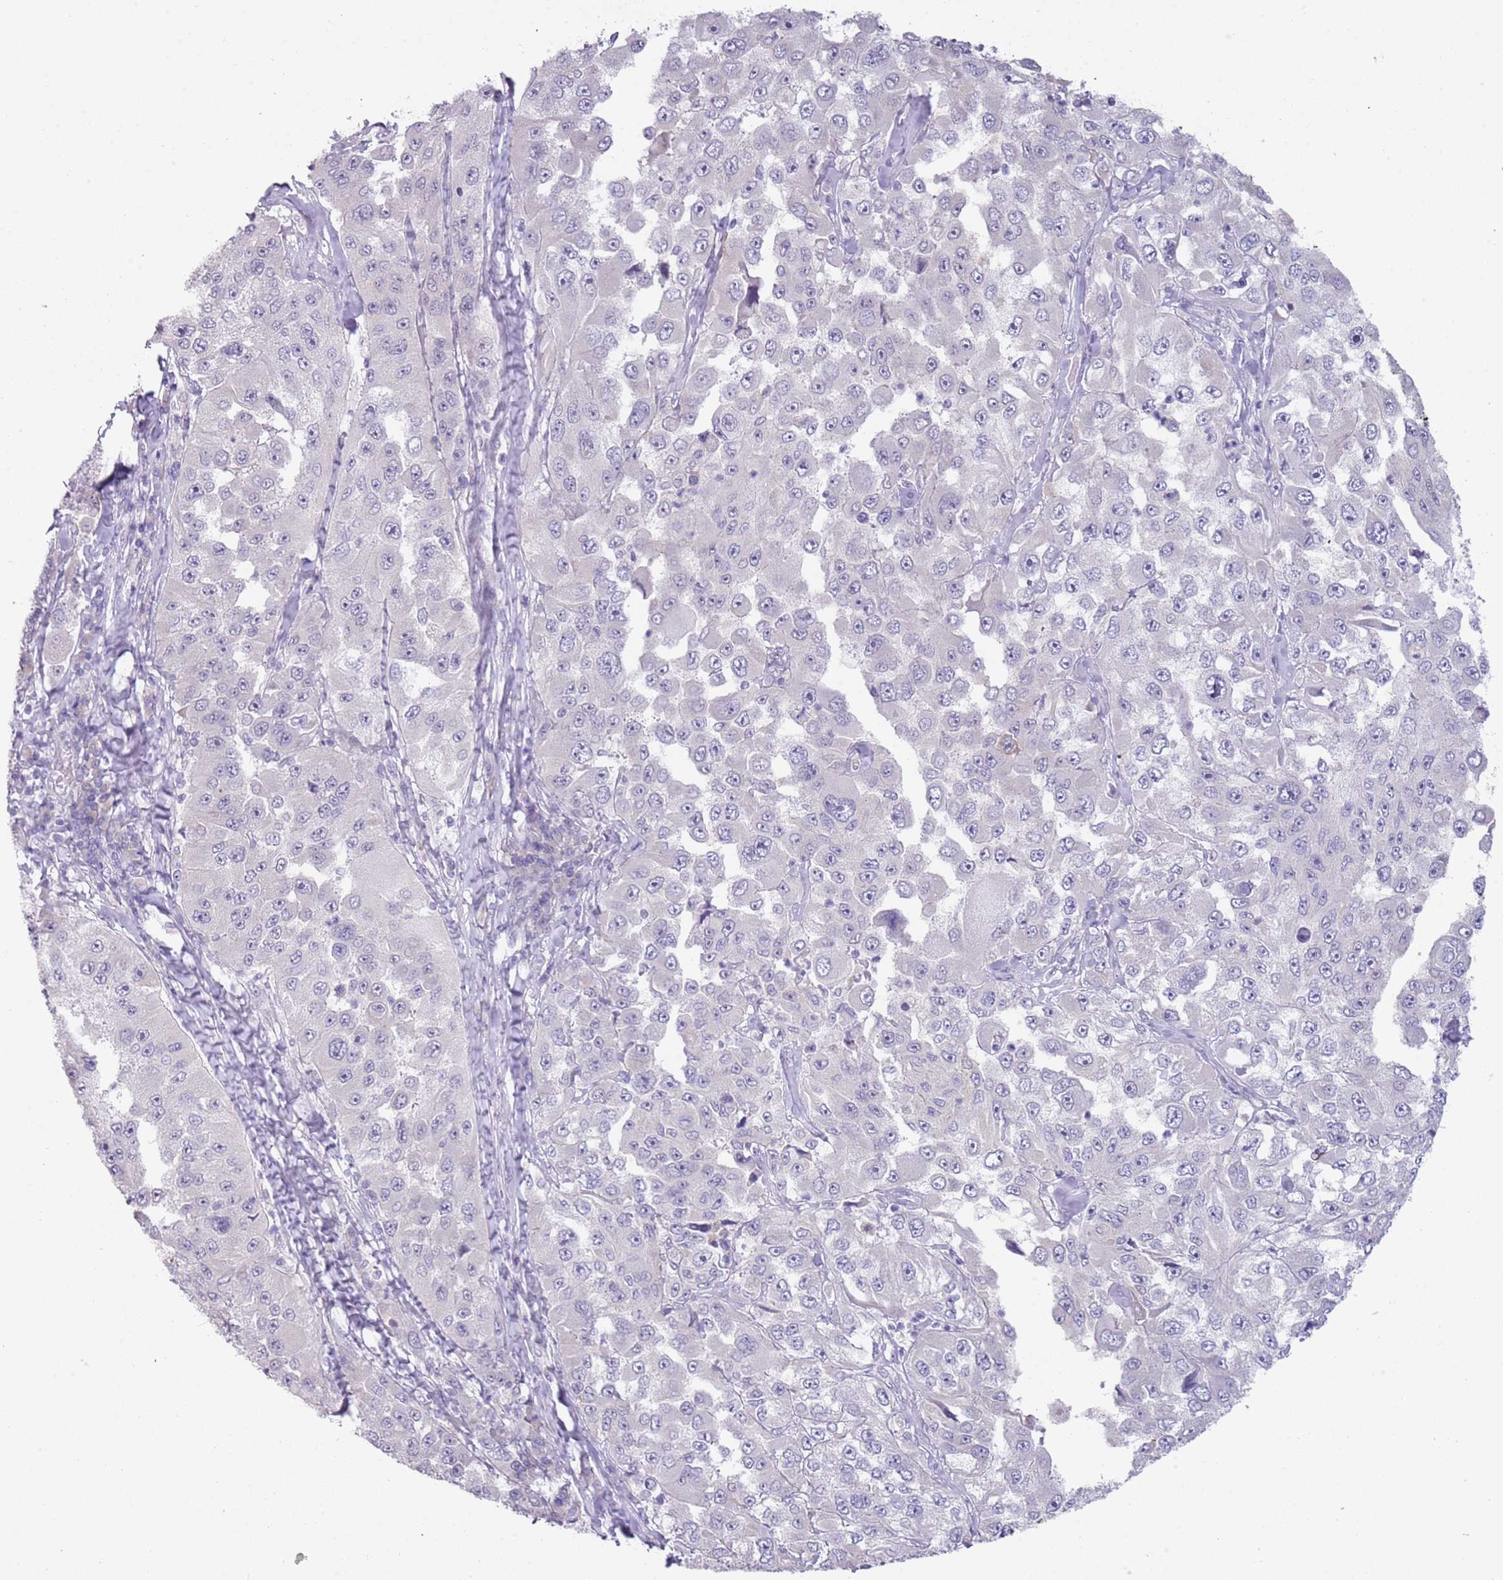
{"staining": {"intensity": "negative", "quantity": "none", "location": "none"}, "tissue": "melanoma", "cell_type": "Tumor cells", "image_type": "cancer", "snomed": [{"axis": "morphology", "description": "Malignant melanoma, Metastatic site"}, {"axis": "topography", "description": "Lymph node"}], "caption": "Human melanoma stained for a protein using immunohistochemistry reveals no expression in tumor cells.", "gene": "NBPF3", "patient": {"sex": "male", "age": 62}}